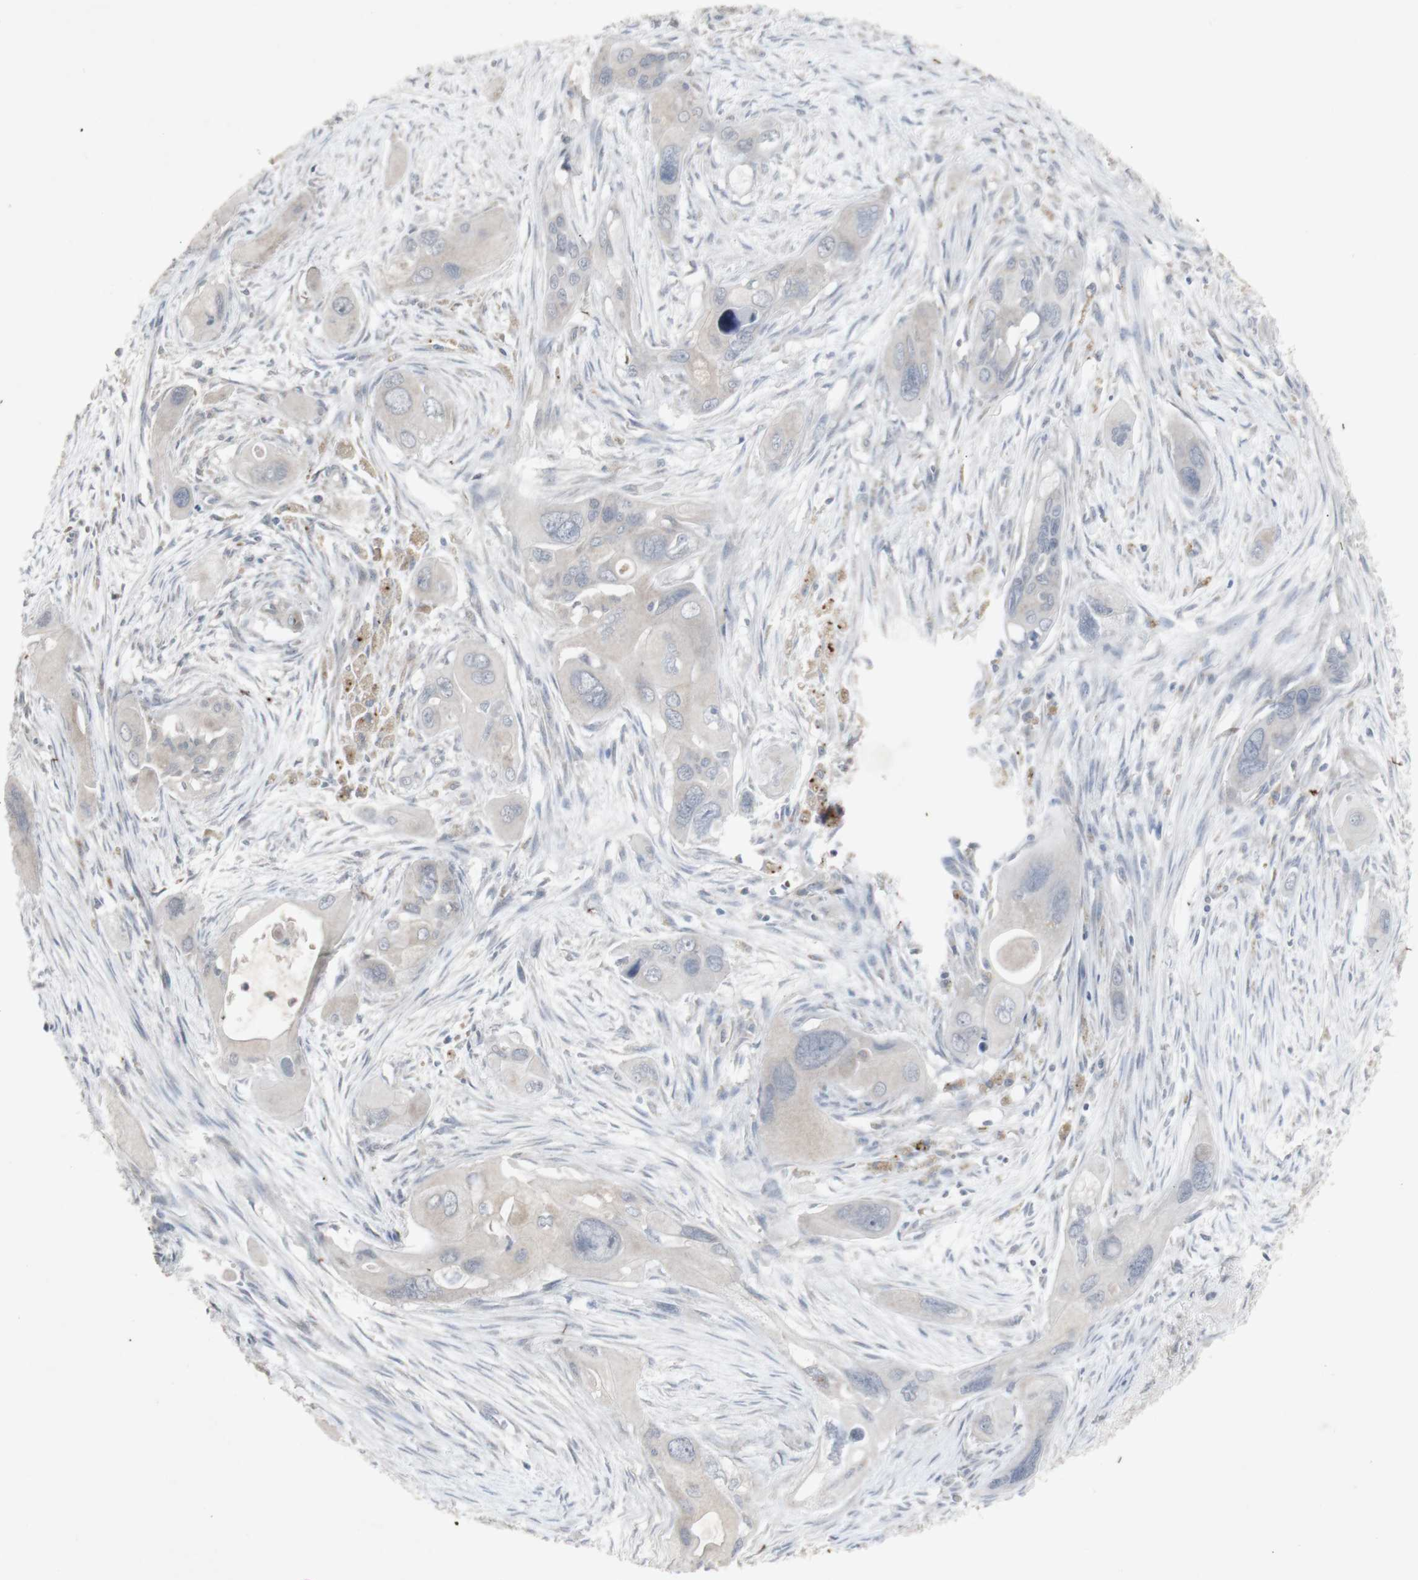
{"staining": {"intensity": "weak", "quantity": ">75%", "location": "cytoplasmic/membranous"}, "tissue": "pancreatic cancer", "cell_type": "Tumor cells", "image_type": "cancer", "snomed": [{"axis": "morphology", "description": "Adenocarcinoma, NOS"}, {"axis": "topography", "description": "Pancreas"}], "caption": "Immunohistochemical staining of pancreatic cancer (adenocarcinoma) shows low levels of weak cytoplasmic/membranous staining in approximately >75% of tumor cells. (DAB IHC, brown staining for protein, blue staining for nuclei).", "gene": "INS", "patient": {"sex": "male", "age": 73}}